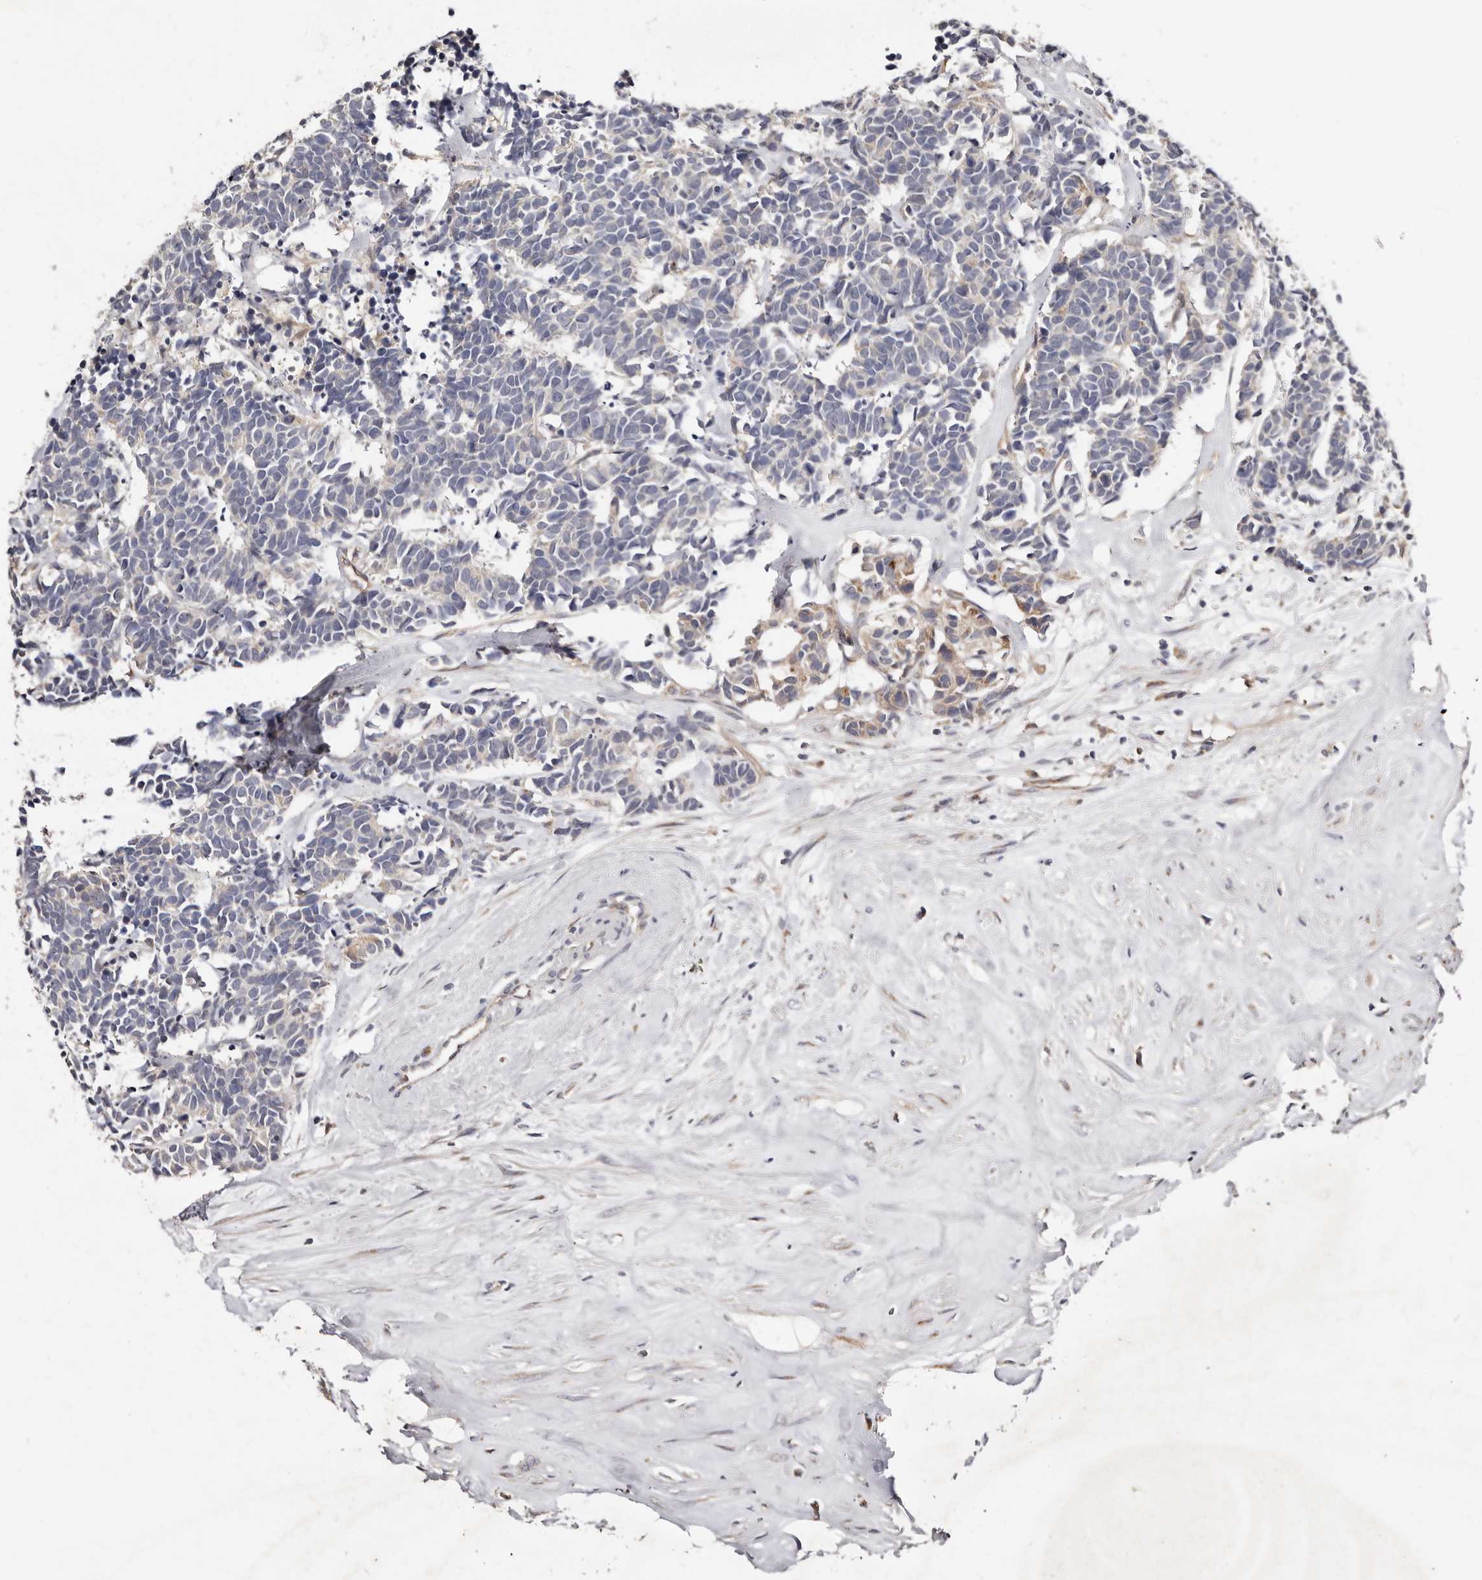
{"staining": {"intensity": "weak", "quantity": "<25%", "location": "cytoplasmic/membranous"}, "tissue": "carcinoid", "cell_type": "Tumor cells", "image_type": "cancer", "snomed": [{"axis": "morphology", "description": "Carcinoma, NOS"}, {"axis": "morphology", "description": "Carcinoid, malignant, NOS"}, {"axis": "topography", "description": "Urinary bladder"}], "caption": "Immunohistochemistry (IHC) photomicrograph of carcinoid stained for a protein (brown), which reveals no staining in tumor cells.", "gene": "DACT2", "patient": {"sex": "male", "age": 57}}